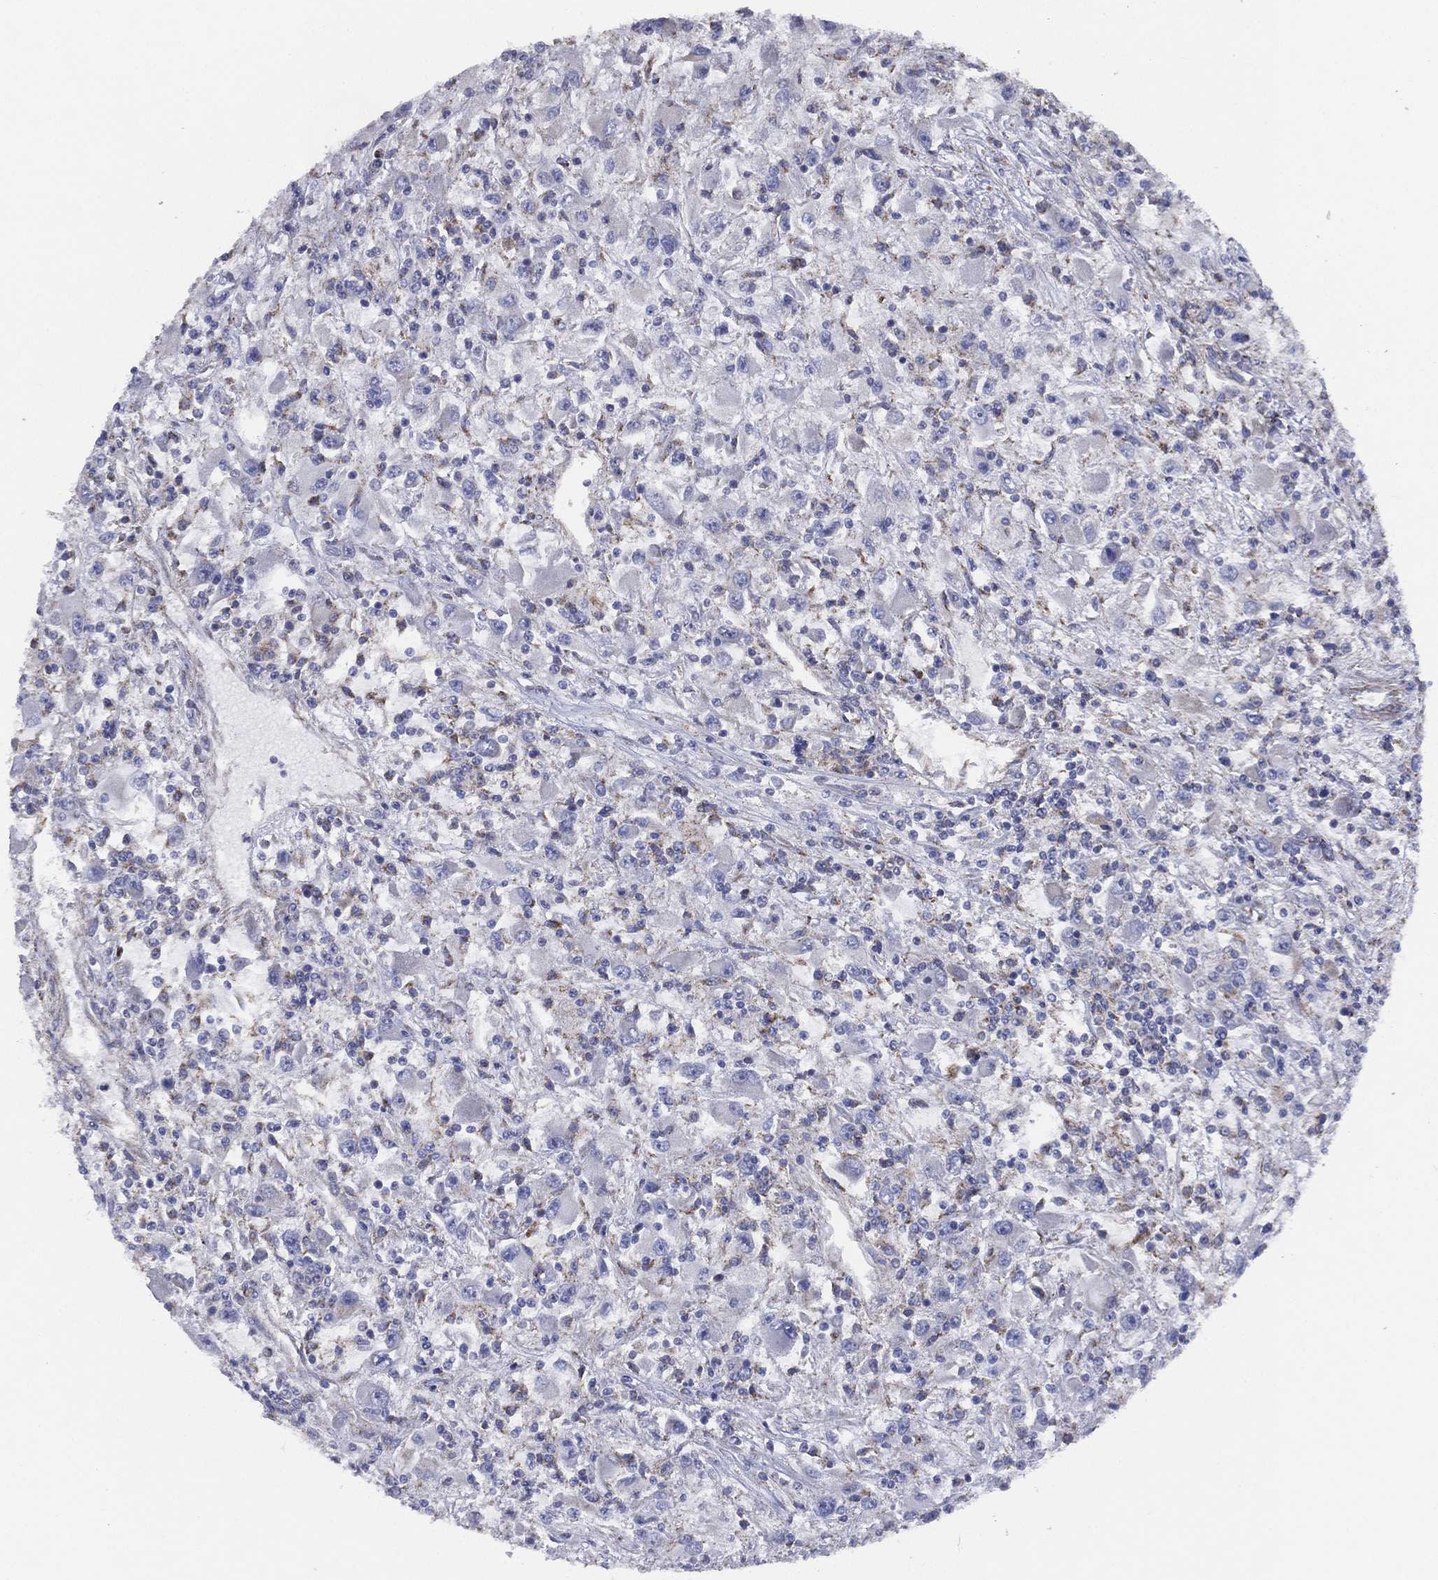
{"staining": {"intensity": "negative", "quantity": "none", "location": "none"}, "tissue": "renal cancer", "cell_type": "Tumor cells", "image_type": "cancer", "snomed": [{"axis": "morphology", "description": "Adenocarcinoma, NOS"}, {"axis": "topography", "description": "Kidney"}], "caption": "Immunohistochemistry histopathology image of neoplastic tissue: human adenocarcinoma (renal) stained with DAB (3,3'-diaminobenzidine) reveals no significant protein staining in tumor cells.", "gene": "ZNF223", "patient": {"sex": "female", "age": 67}}